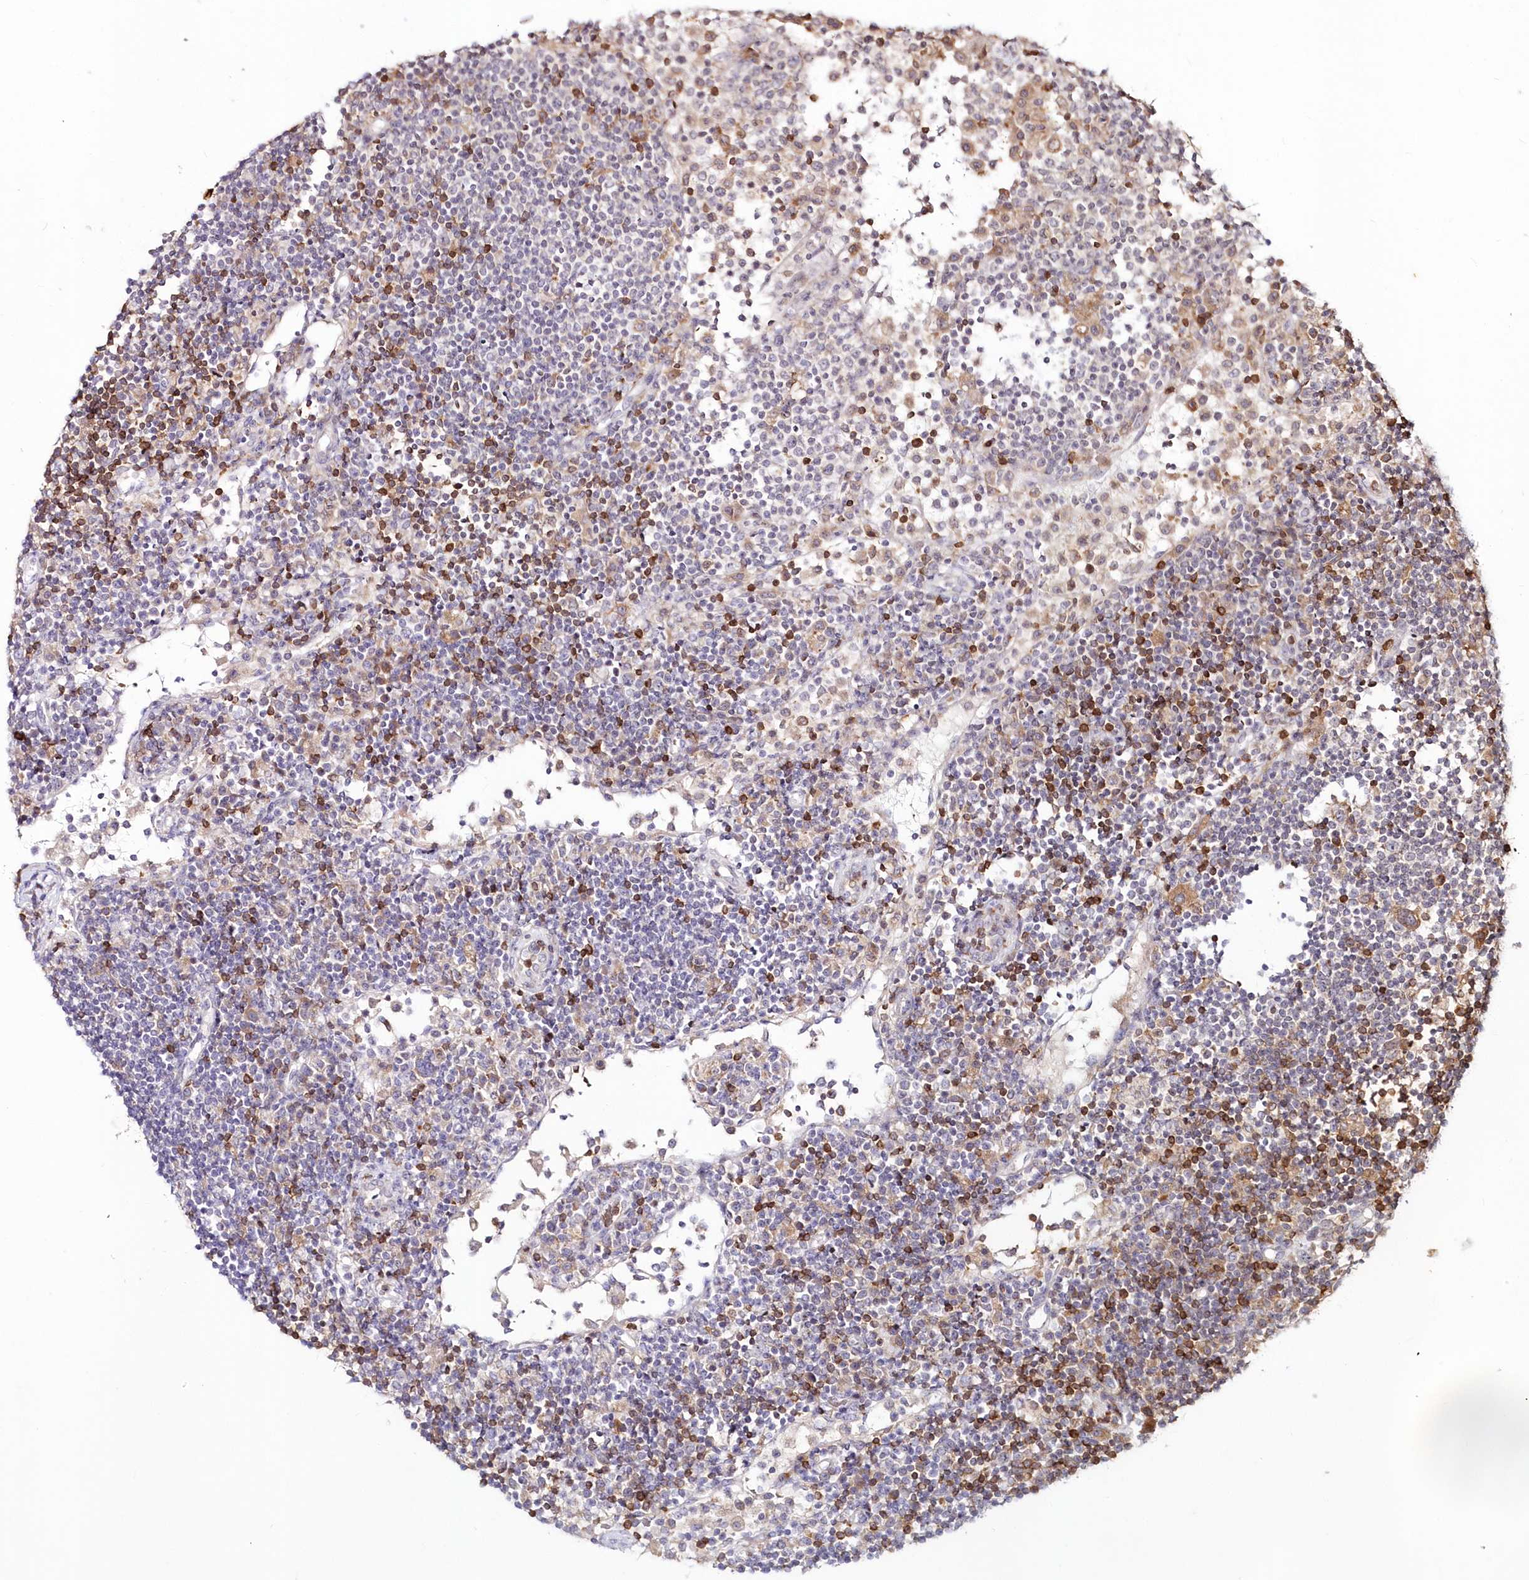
{"staining": {"intensity": "moderate", "quantity": "<25%", "location": "cytoplasmic/membranous"}, "tissue": "lymph node", "cell_type": "Germinal center cells", "image_type": "normal", "snomed": [{"axis": "morphology", "description": "Normal tissue, NOS"}, {"axis": "topography", "description": "Lymph node"}], "caption": "High-power microscopy captured an immunohistochemistry histopathology image of unremarkable lymph node, revealing moderate cytoplasmic/membranous positivity in about <25% of germinal center cells.", "gene": "MTMR3", "patient": {"sex": "female", "age": 53}}